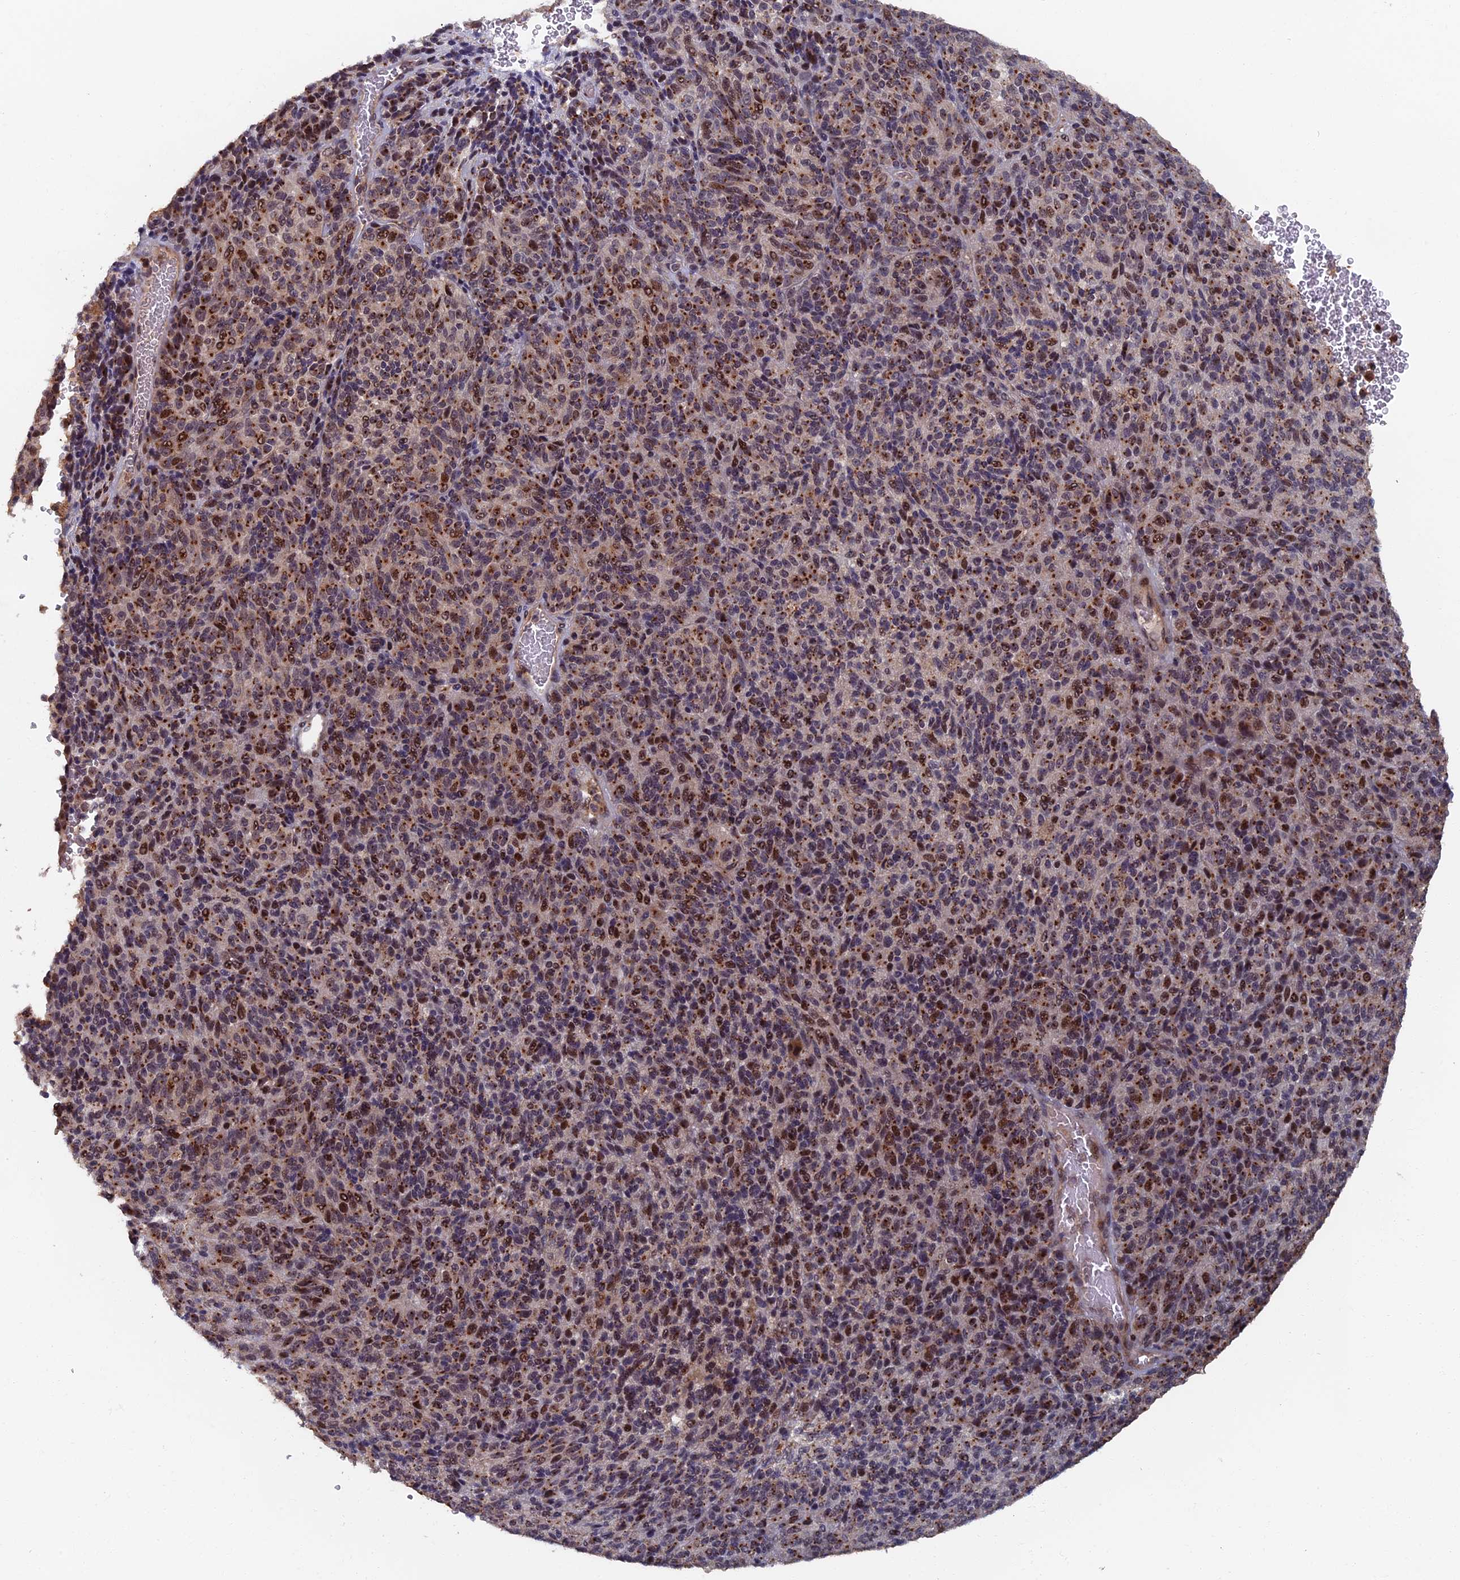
{"staining": {"intensity": "strong", "quantity": ">75%", "location": "cytoplasmic/membranous"}, "tissue": "melanoma", "cell_type": "Tumor cells", "image_type": "cancer", "snomed": [{"axis": "morphology", "description": "Malignant melanoma, Metastatic site"}, {"axis": "topography", "description": "Brain"}], "caption": "Melanoma was stained to show a protein in brown. There is high levels of strong cytoplasmic/membranous expression in approximately >75% of tumor cells. (DAB IHC, brown staining for protein, blue staining for nuclei).", "gene": "RASGRF1", "patient": {"sex": "female", "age": 56}}